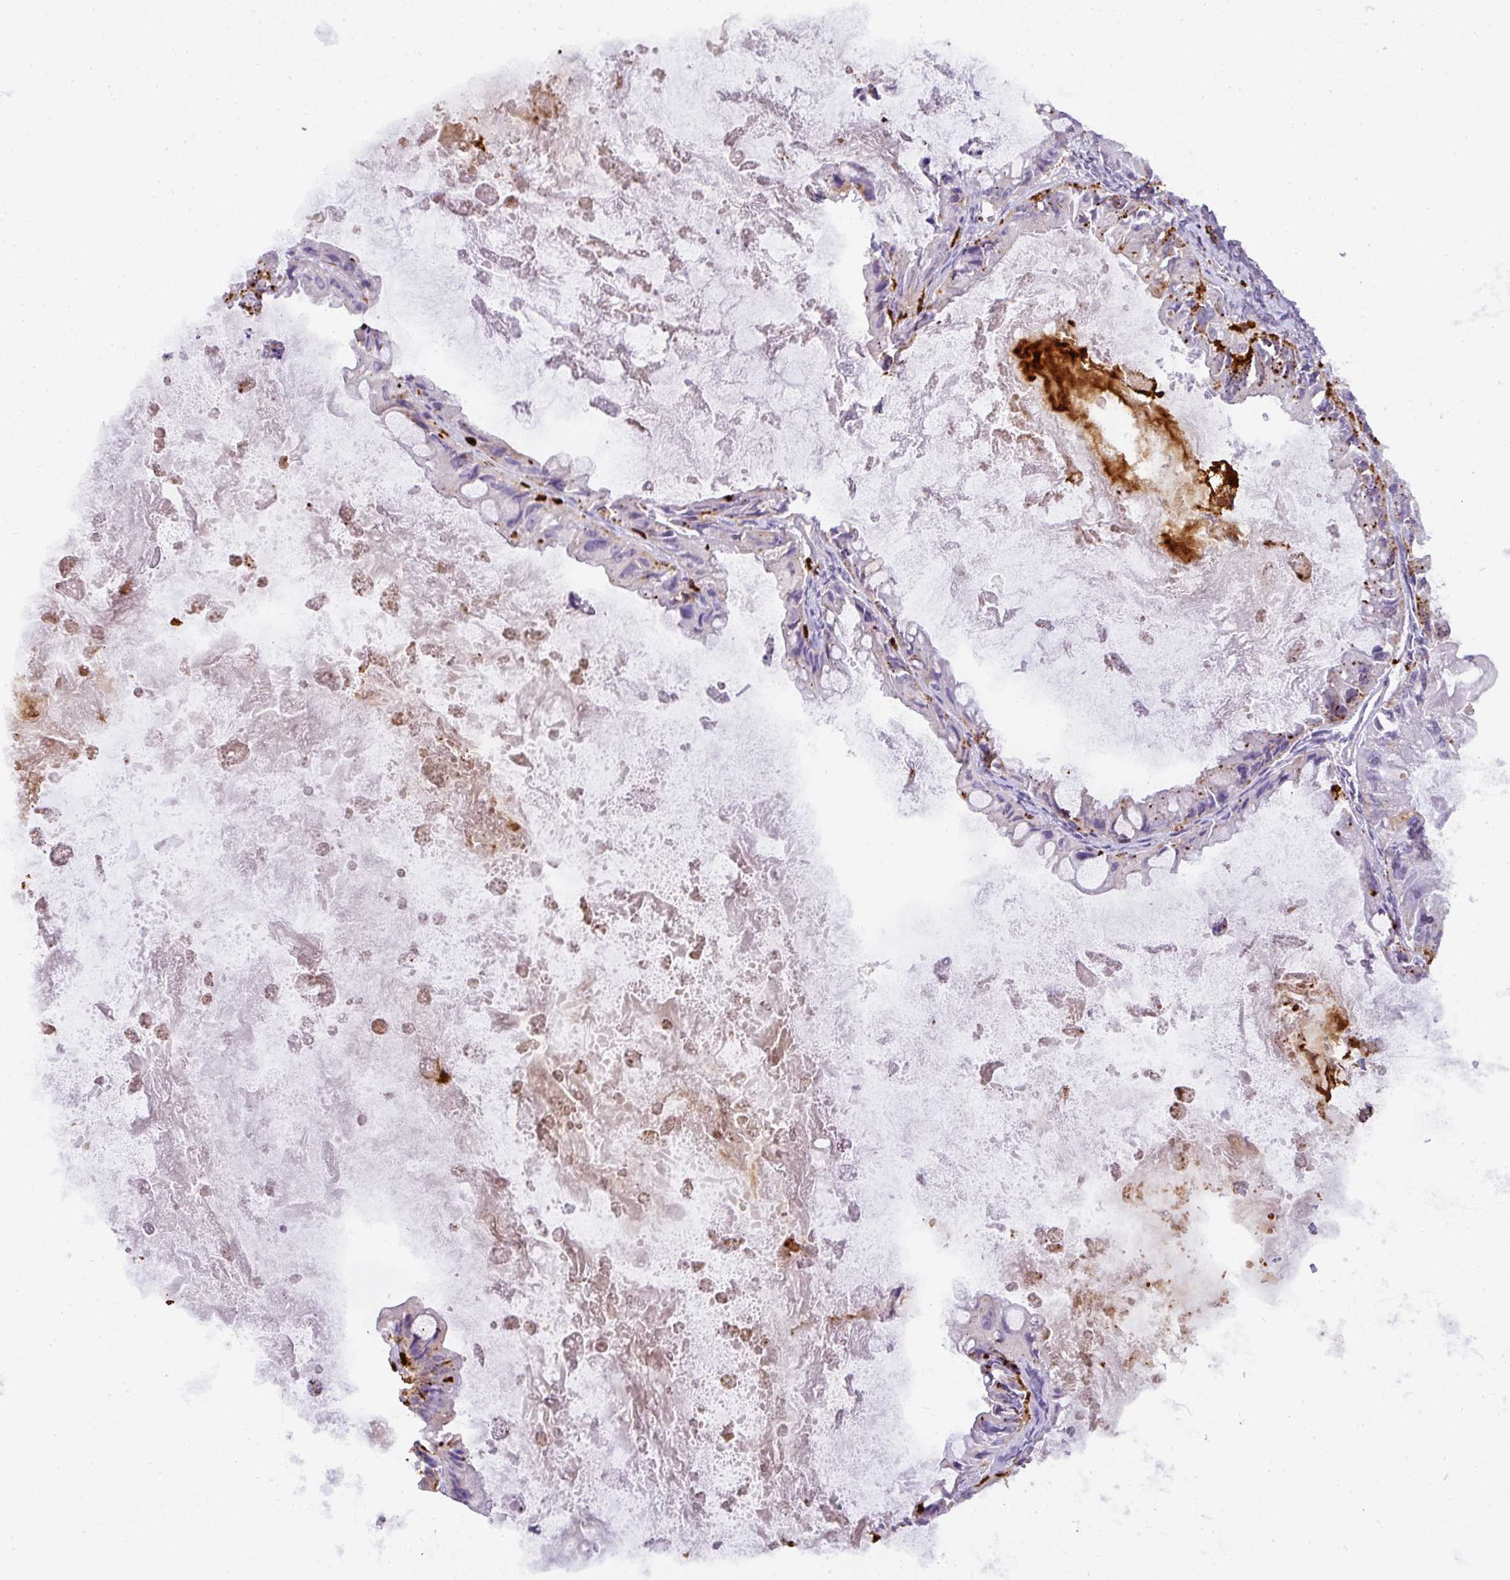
{"staining": {"intensity": "strong", "quantity": "<25%", "location": "cytoplasmic/membranous"}, "tissue": "ovarian cancer", "cell_type": "Tumor cells", "image_type": "cancer", "snomed": [{"axis": "morphology", "description": "Cystadenocarcinoma, mucinous, NOS"}, {"axis": "topography", "description": "Ovary"}], "caption": "About <25% of tumor cells in human ovarian cancer (mucinous cystadenocarcinoma) reveal strong cytoplasmic/membranous protein staining as visualized by brown immunohistochemical staining.", "gene": "MMACHC", "patient": {"sex": "female", "age": 61}}